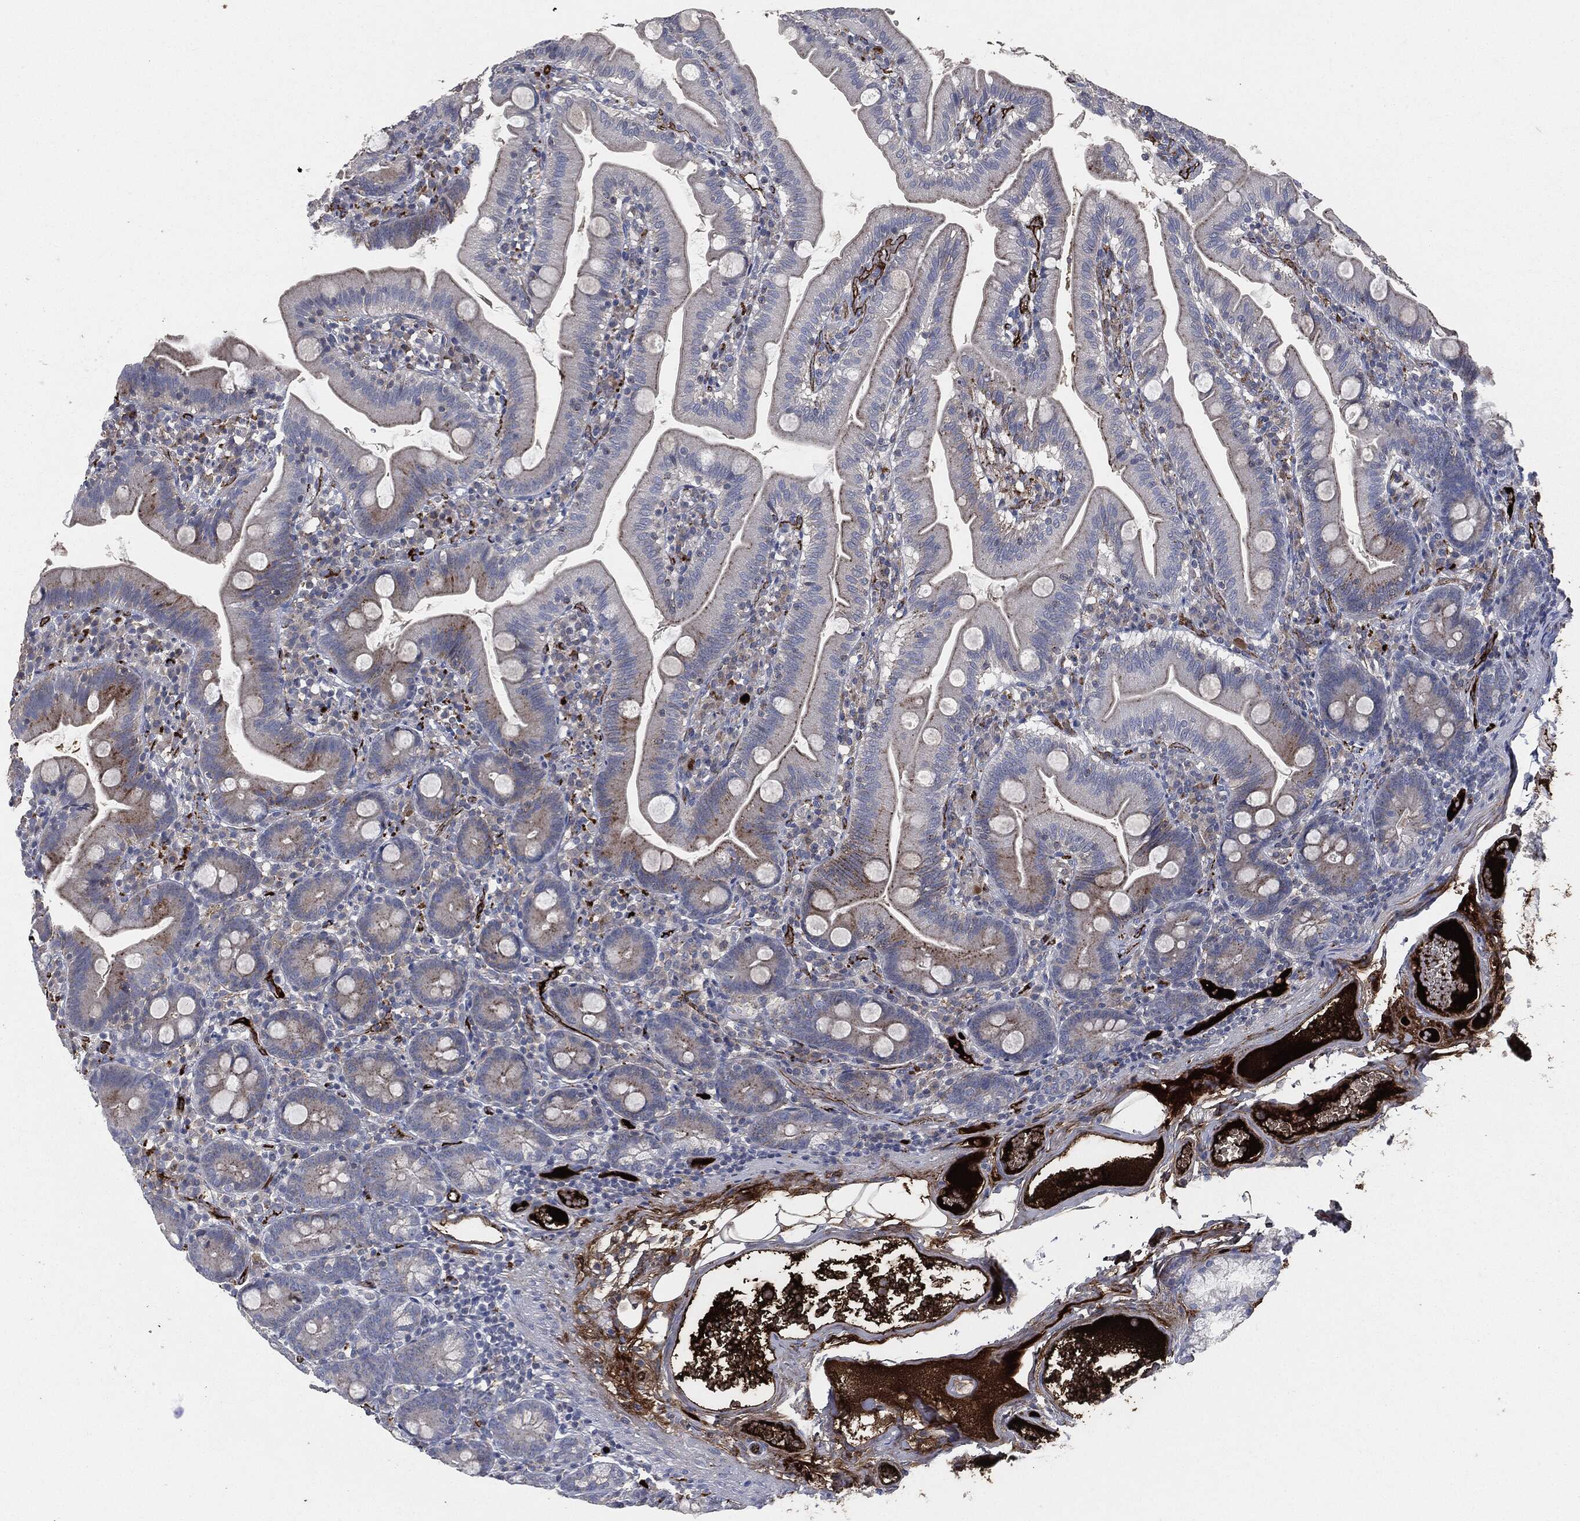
{"staining": {"intensity": "moderate", "quantity": "<25%", "location": "cytoplasmic/membranous"}, "tissue": "duodenum", "cell_type": "Glandular cells", "image_type": "normal", "snomed": [{"axis": "morphology", "description": "Normal tissue, NOS"}, {"axis": "topography", "description": "Duodenum"}], "caption": "Immunohistochemical staining of benign human duodenum exhibits moderate cytoplasmic/membranous protein staining in approximately <25% of glandular cells. (Brightfield microscopy of DAB IHC at high magnification).", "gene": "APOB", "patient": {"sex": "female", "age": 67}}